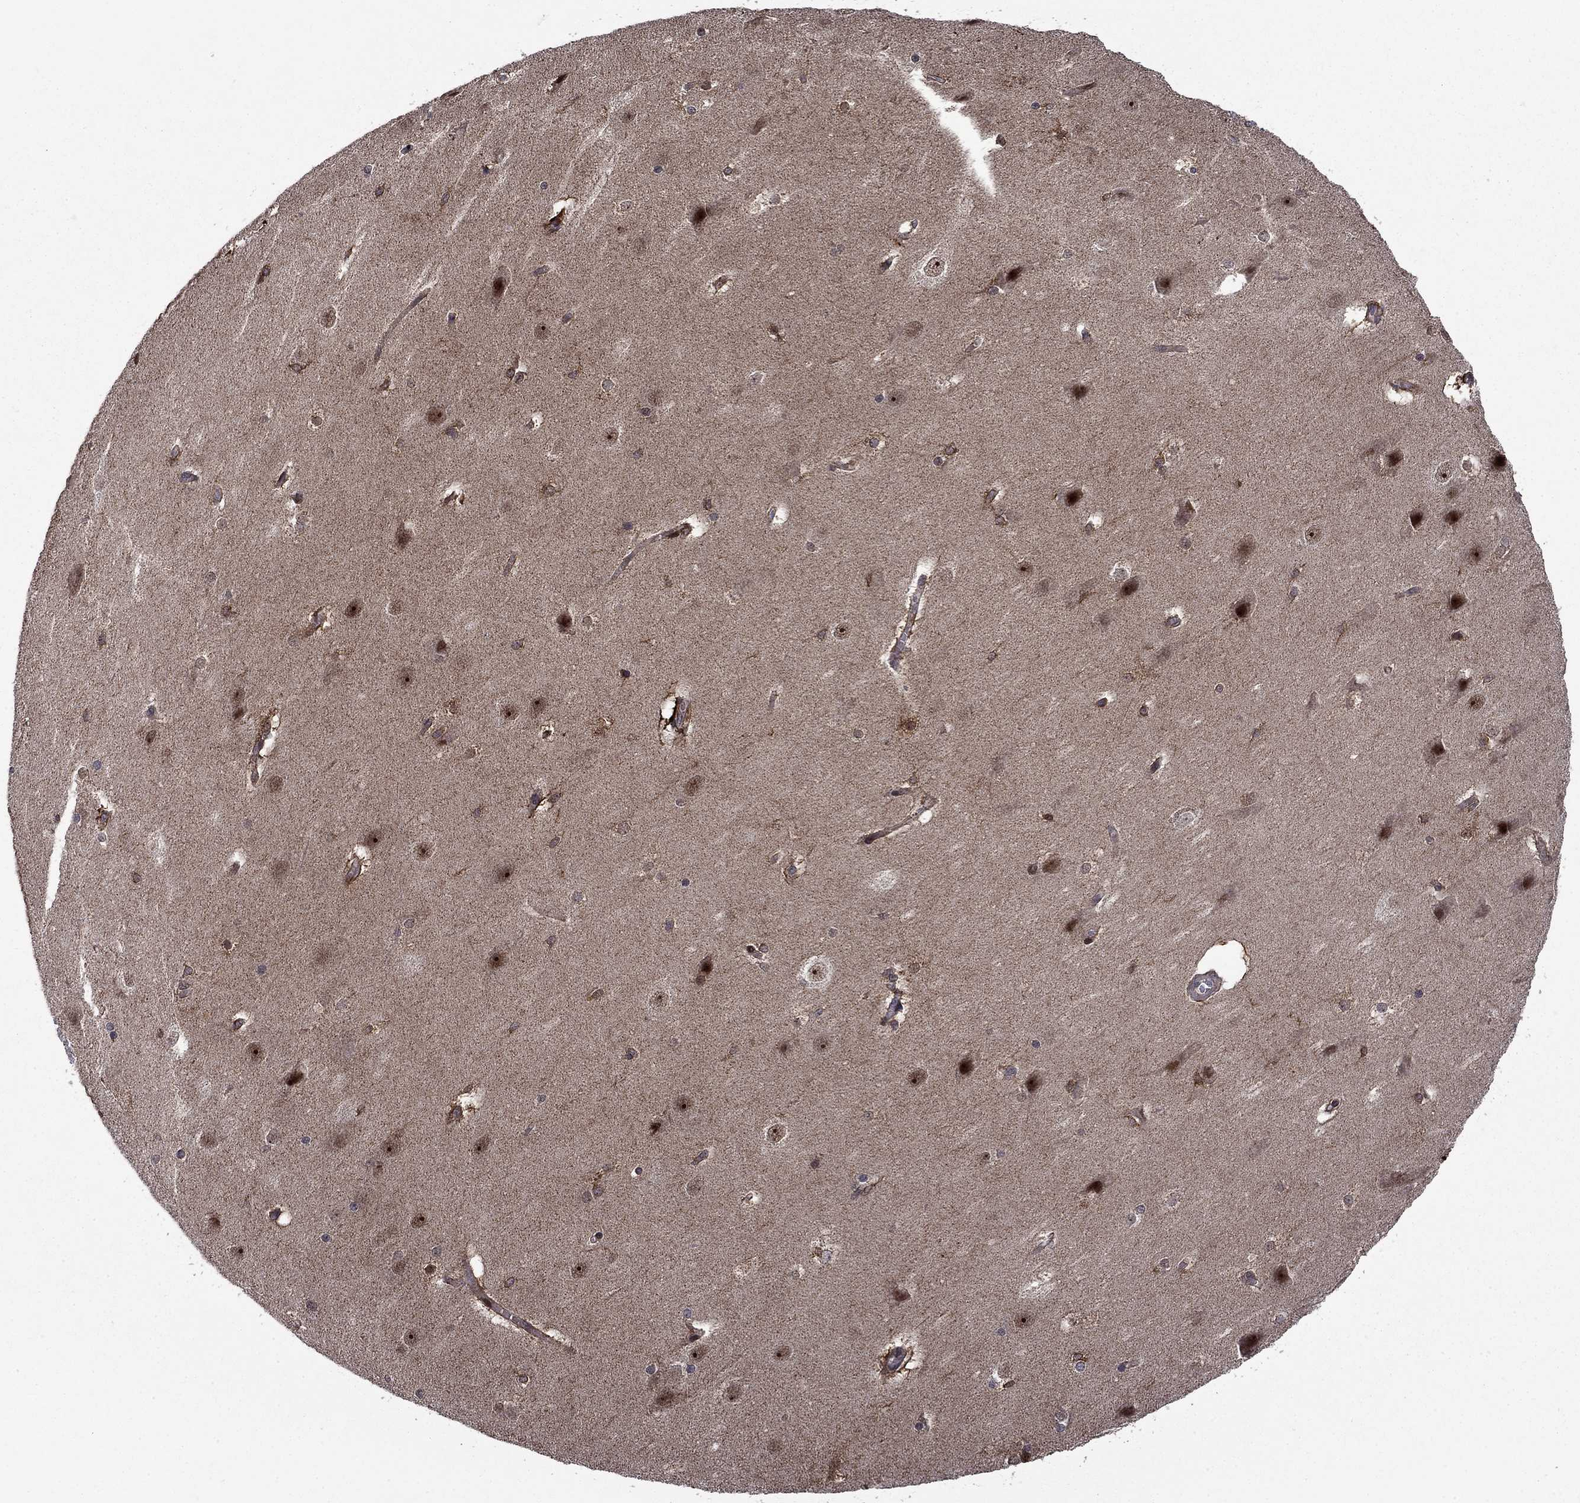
{"staining": {"intensity": "moderate", "quantity": "<25%", "location": "nuclear"}, "tissue": "hippocampus", "cell_type": "Glial cells", "image_type": "normal", "snomed": [{"axis": "morphology", "description": "Normal tissue, NOS"}, {"axis": "topography", "description": "Cerebral cortex"}, {"axis": "topography", "description": "Hippocampus"}], "caption": "Moderate nuclear staining is appreciated in approximately <25% of glial cells in unremarkable hippocampus.", "gene": "AGTPBP1", "patient": {"sex": "female", "age": 19}}